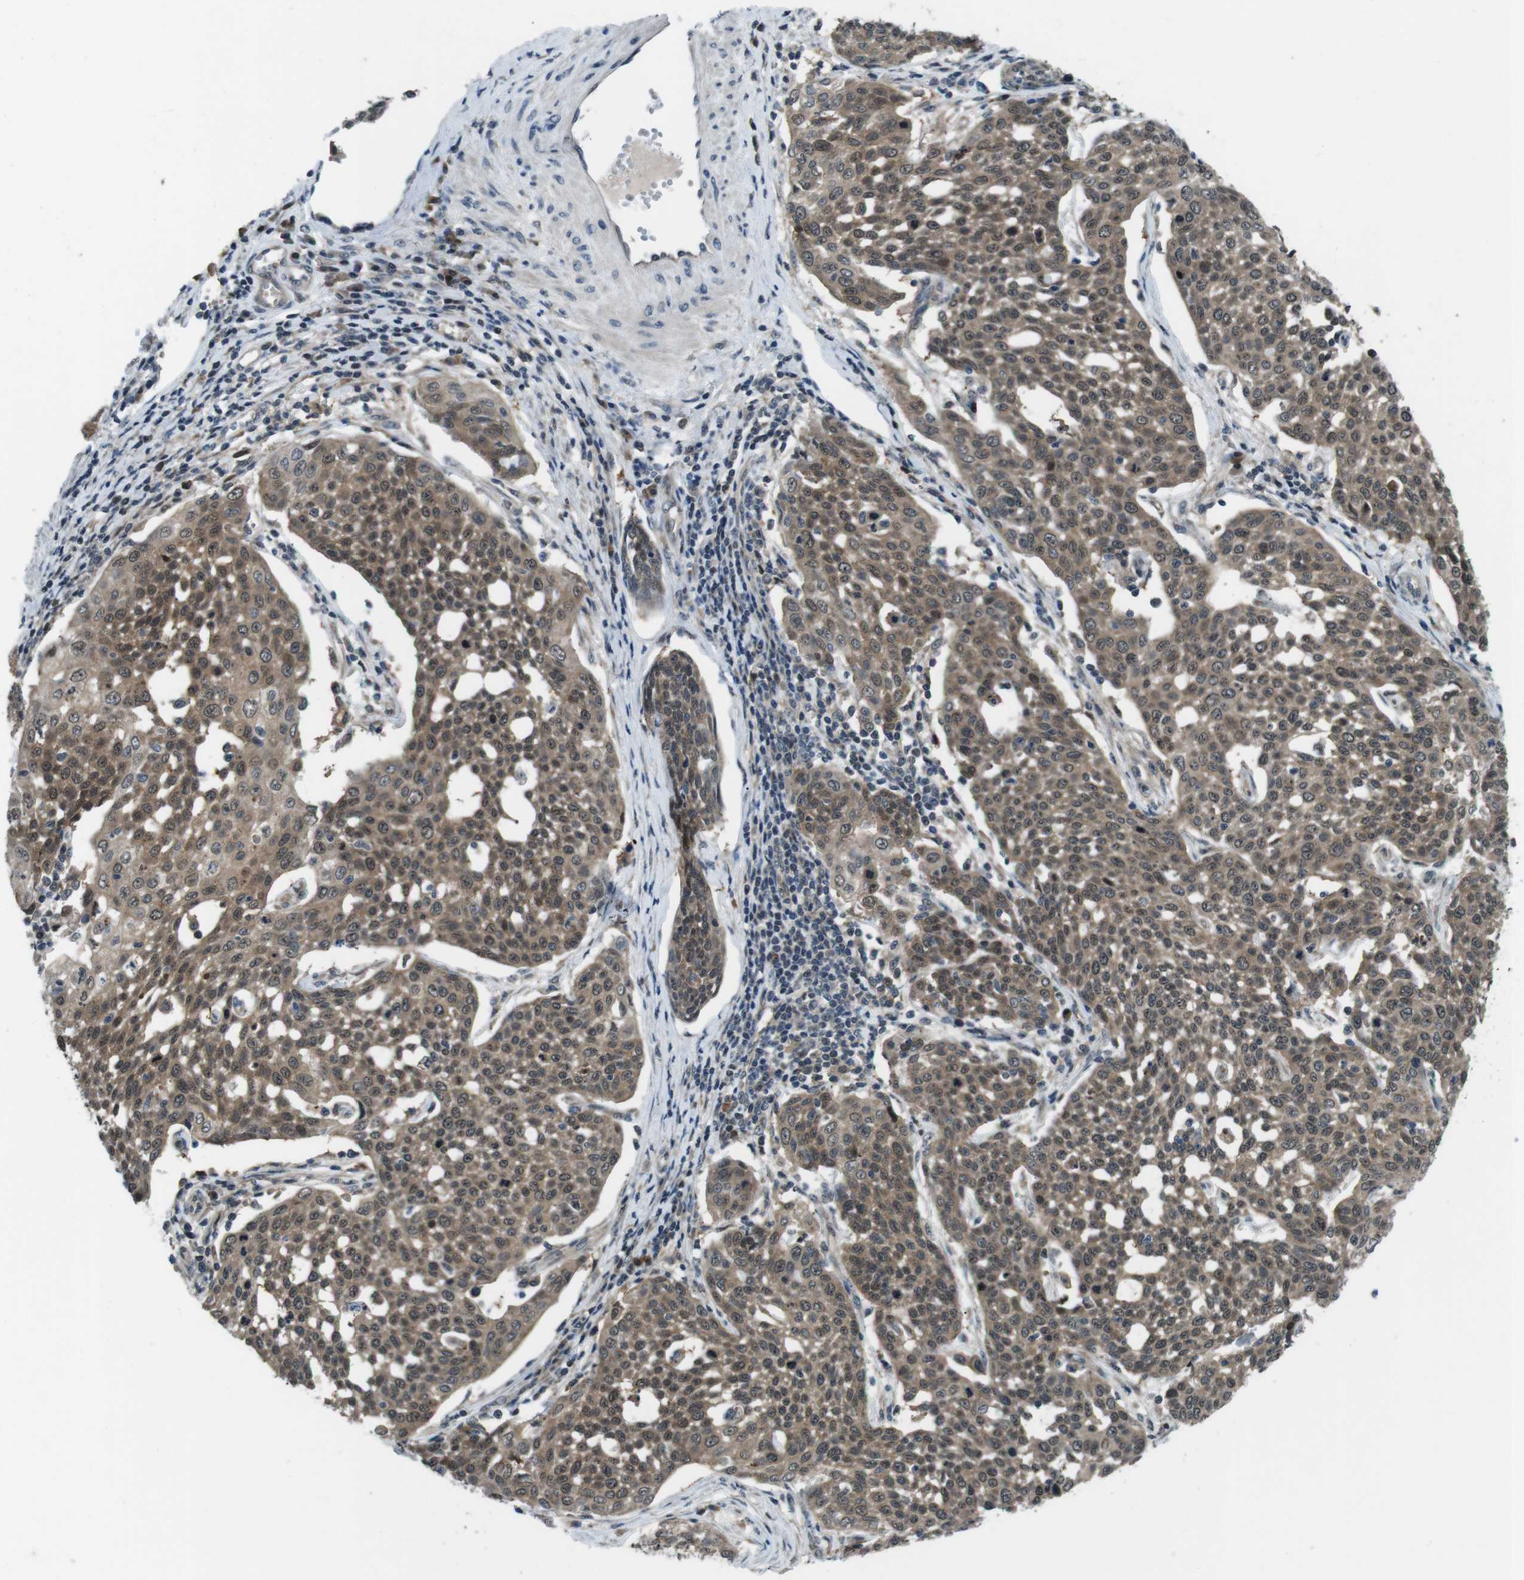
{"staining": {"intensity": "moderate", "quantity": ">75%", "location": "cytoplasmic/membranous,nuclear"}, "tissue": "cervical cancer", "cell_type": "Tumor cells", "image_type": "cancer", "snomed": [{"axis": "morphology", "description": "Squamous cell carcinoma, NOS"}, {"axis": "topography", "description": "Cervix"}], "caption": "Squamous cell carcinoma (cervical) tissue displays moderate cytoplasmic/membranous and nuclear staining in approximately >75% of tumor cells", "gene": "LRP5", "patient": {"sex": "female", "age": 34}}